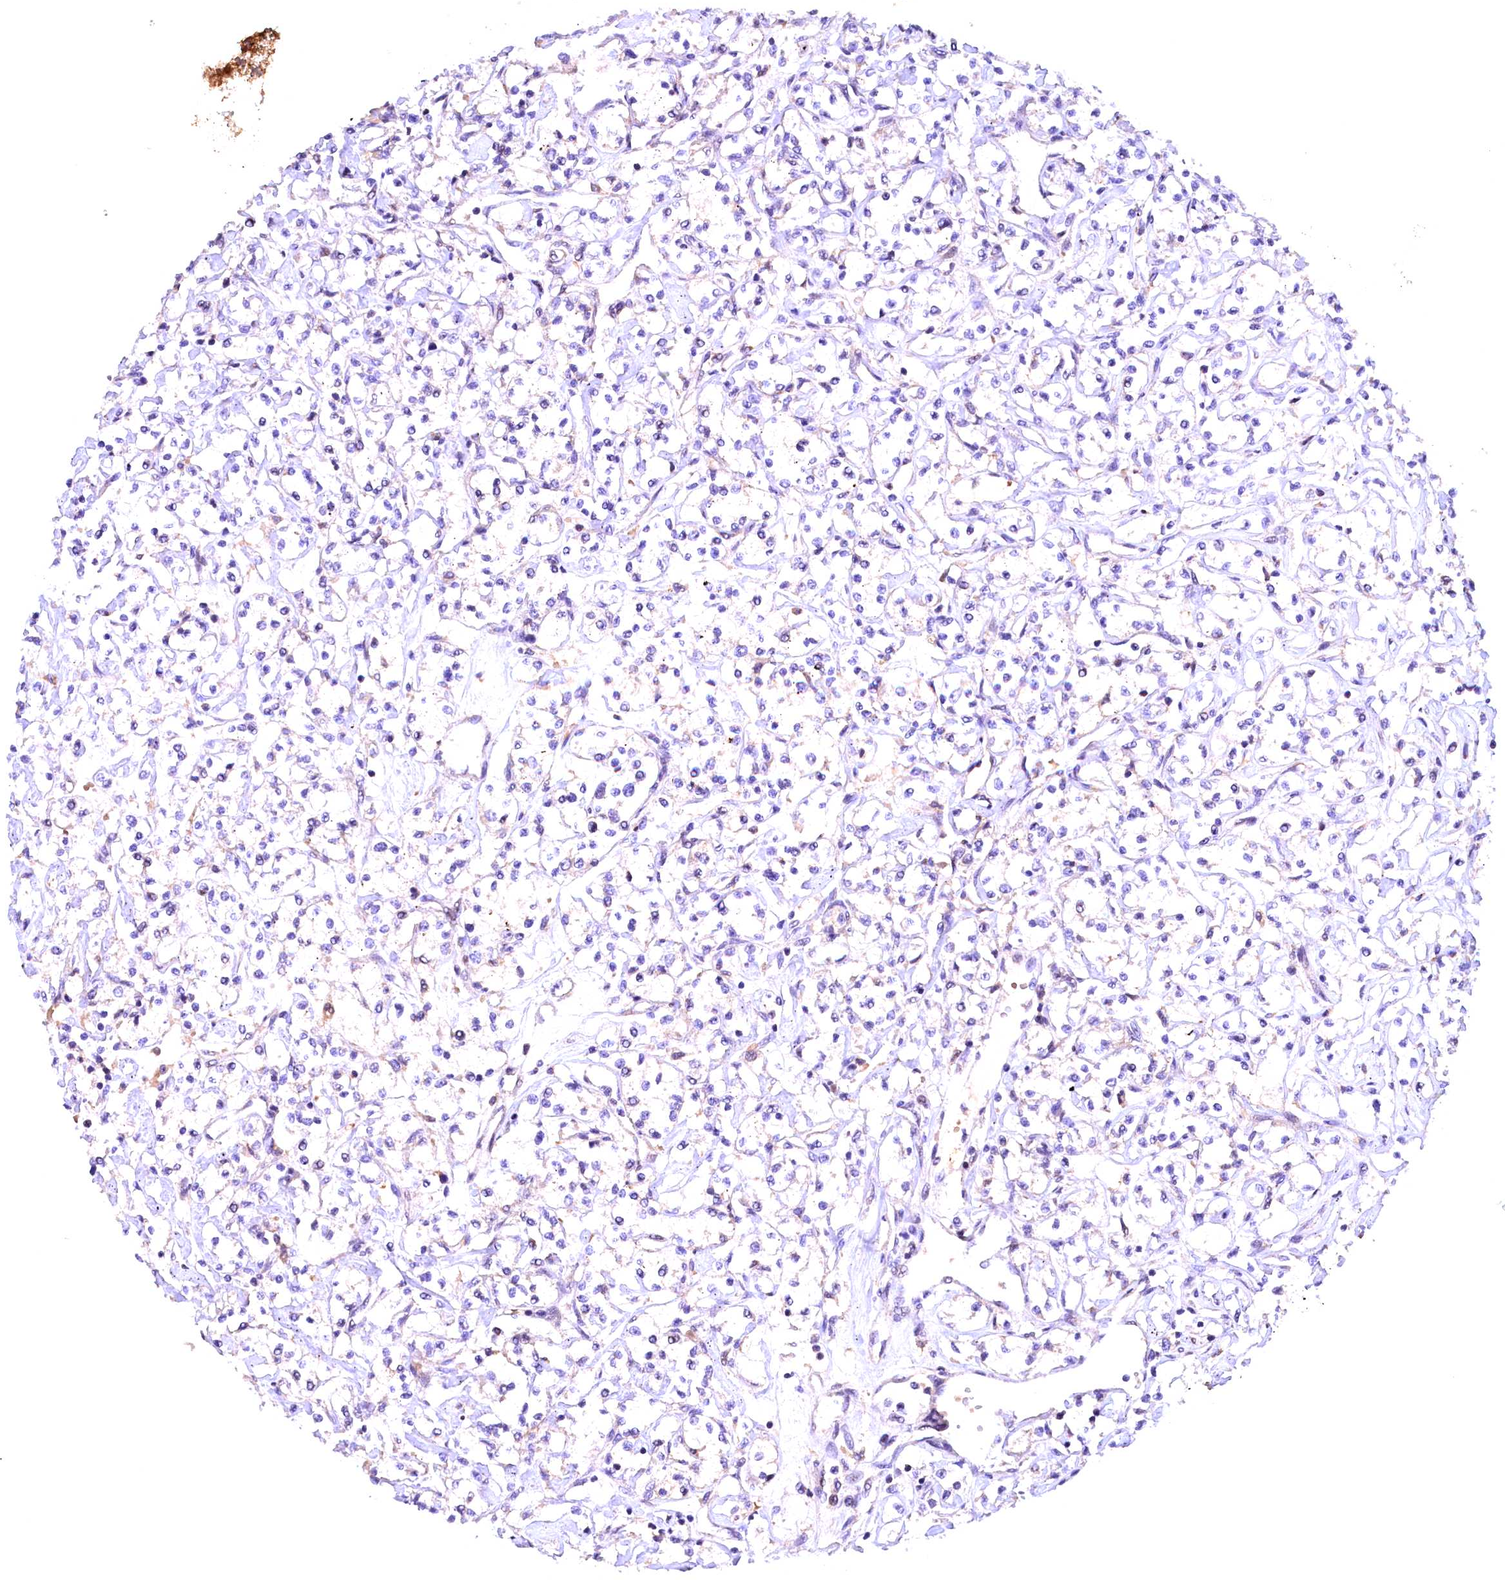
{"staining": {"intensity": "negative", "quantity": "none", "location": "none"}, "tissue": "renal cancer", "cell_type": "Tumor cells", "image_type": "cancer", "snomed": [{"axis": "morphology", "description": "Adenocarcinoma, NOS"}, {"axis": "topography", "description": "Kidney"}], "caption": "A photomicrograph of human renal cancer (adenocarcinoma) is negative for staining in tumor cells. (DAB (3,3'-diaminobenzidine) IHC with hematoxylin counter stain).", "gene": "NAIP", "patient": {"sex": "female", "age": 59}}